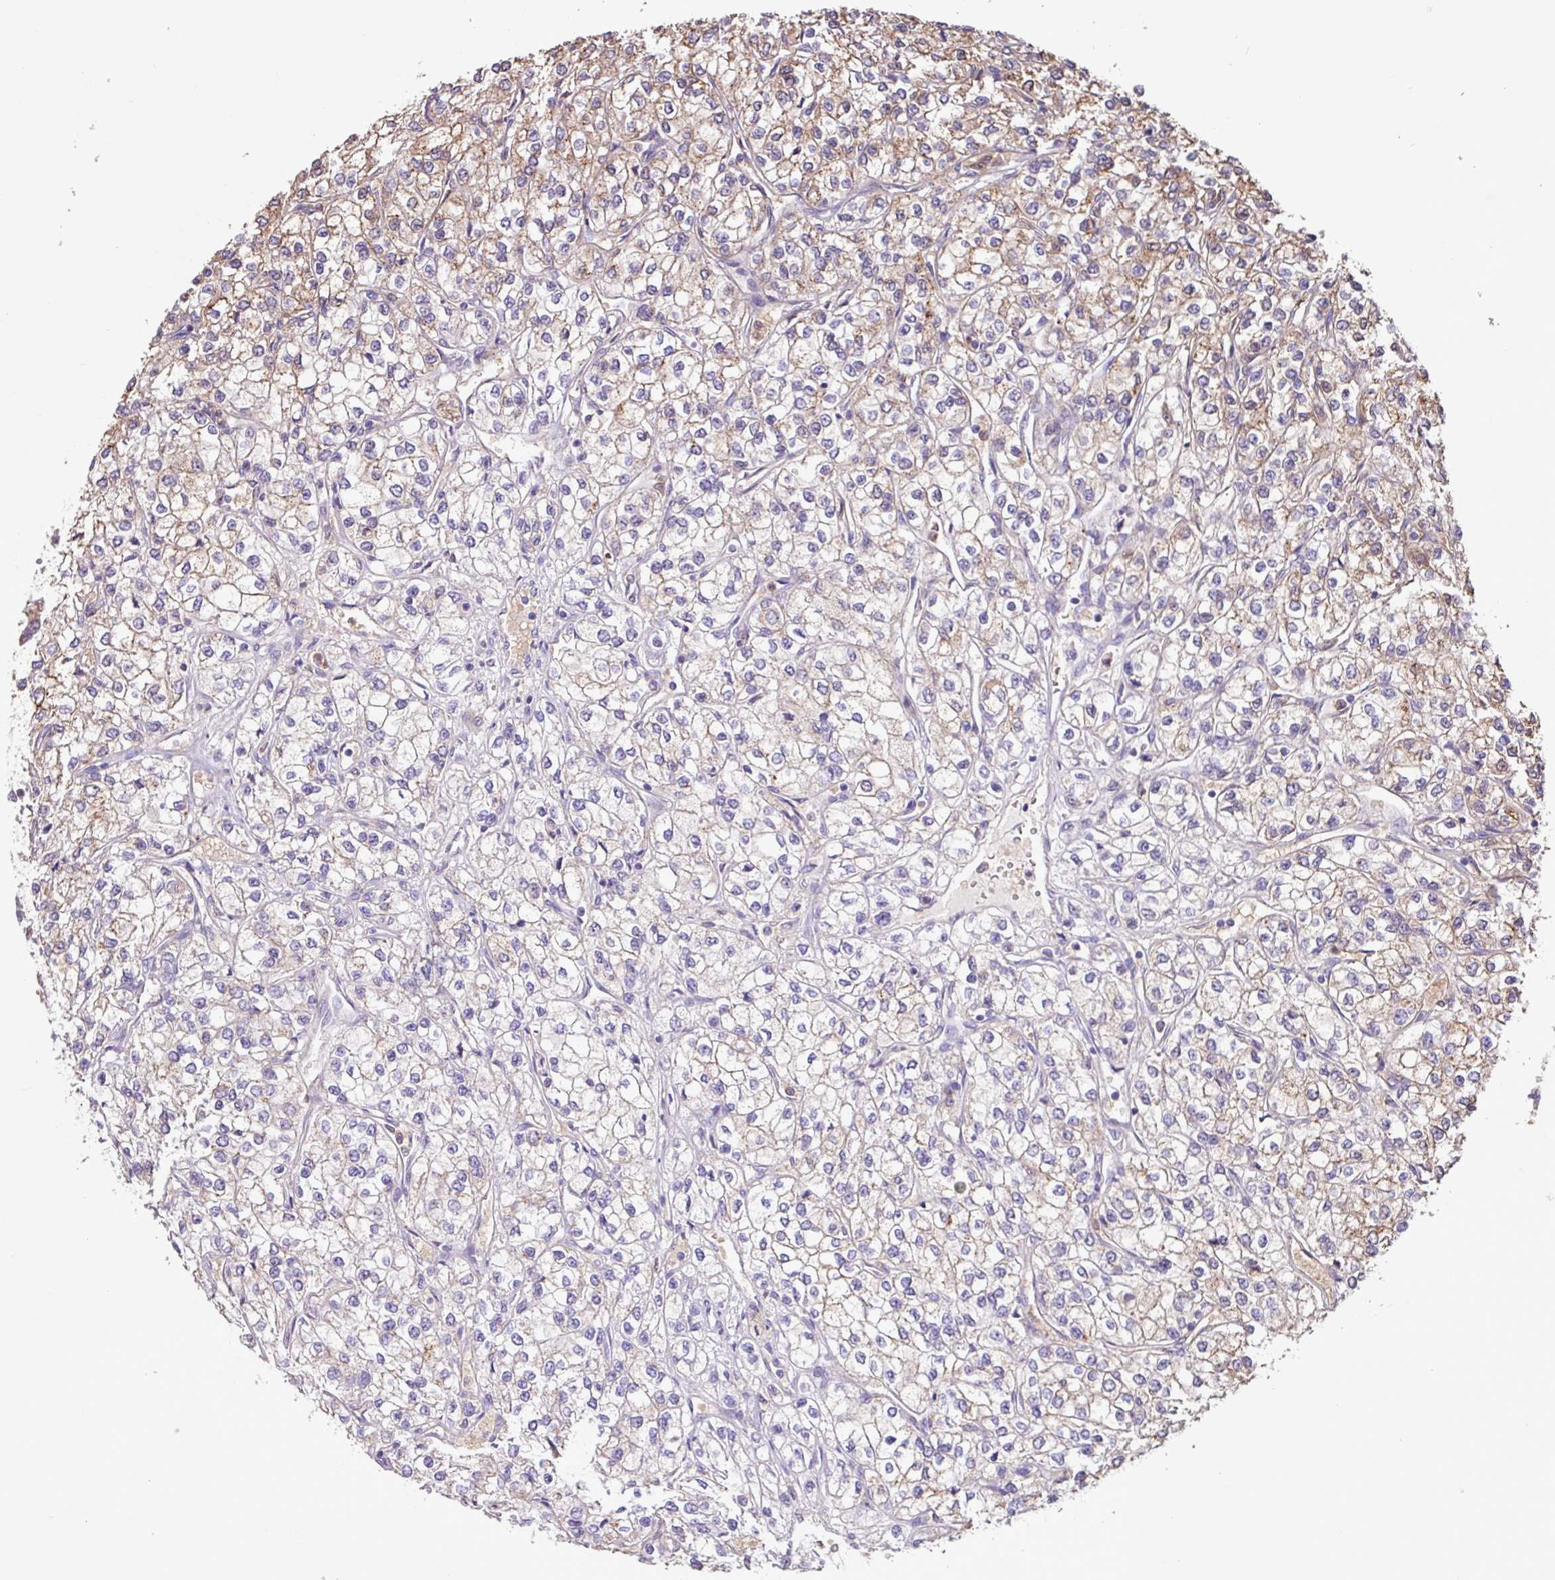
{"staining": {"intensity": "weak", "quantity": "25%-75%", "location": "cytoplasmic/membranous"}, "tissue": "renal cancer", "cell_type": "Tumor cells", "image_type": "cancer", "snomed": [{"axis": "morphology", "description": "Adenocarcinoma, NOS"}, {"axis": "topography", "description": "Kidney"}], "caption": "Renal adenocarcinoma tissue demonstrates weak cytoplasmic/membranous positivity in about 25%-75% of tumor cells, visualized by immunohistochemistry.", "gene": "CHST11", "patient": {"sex": "male", "age": 80}}